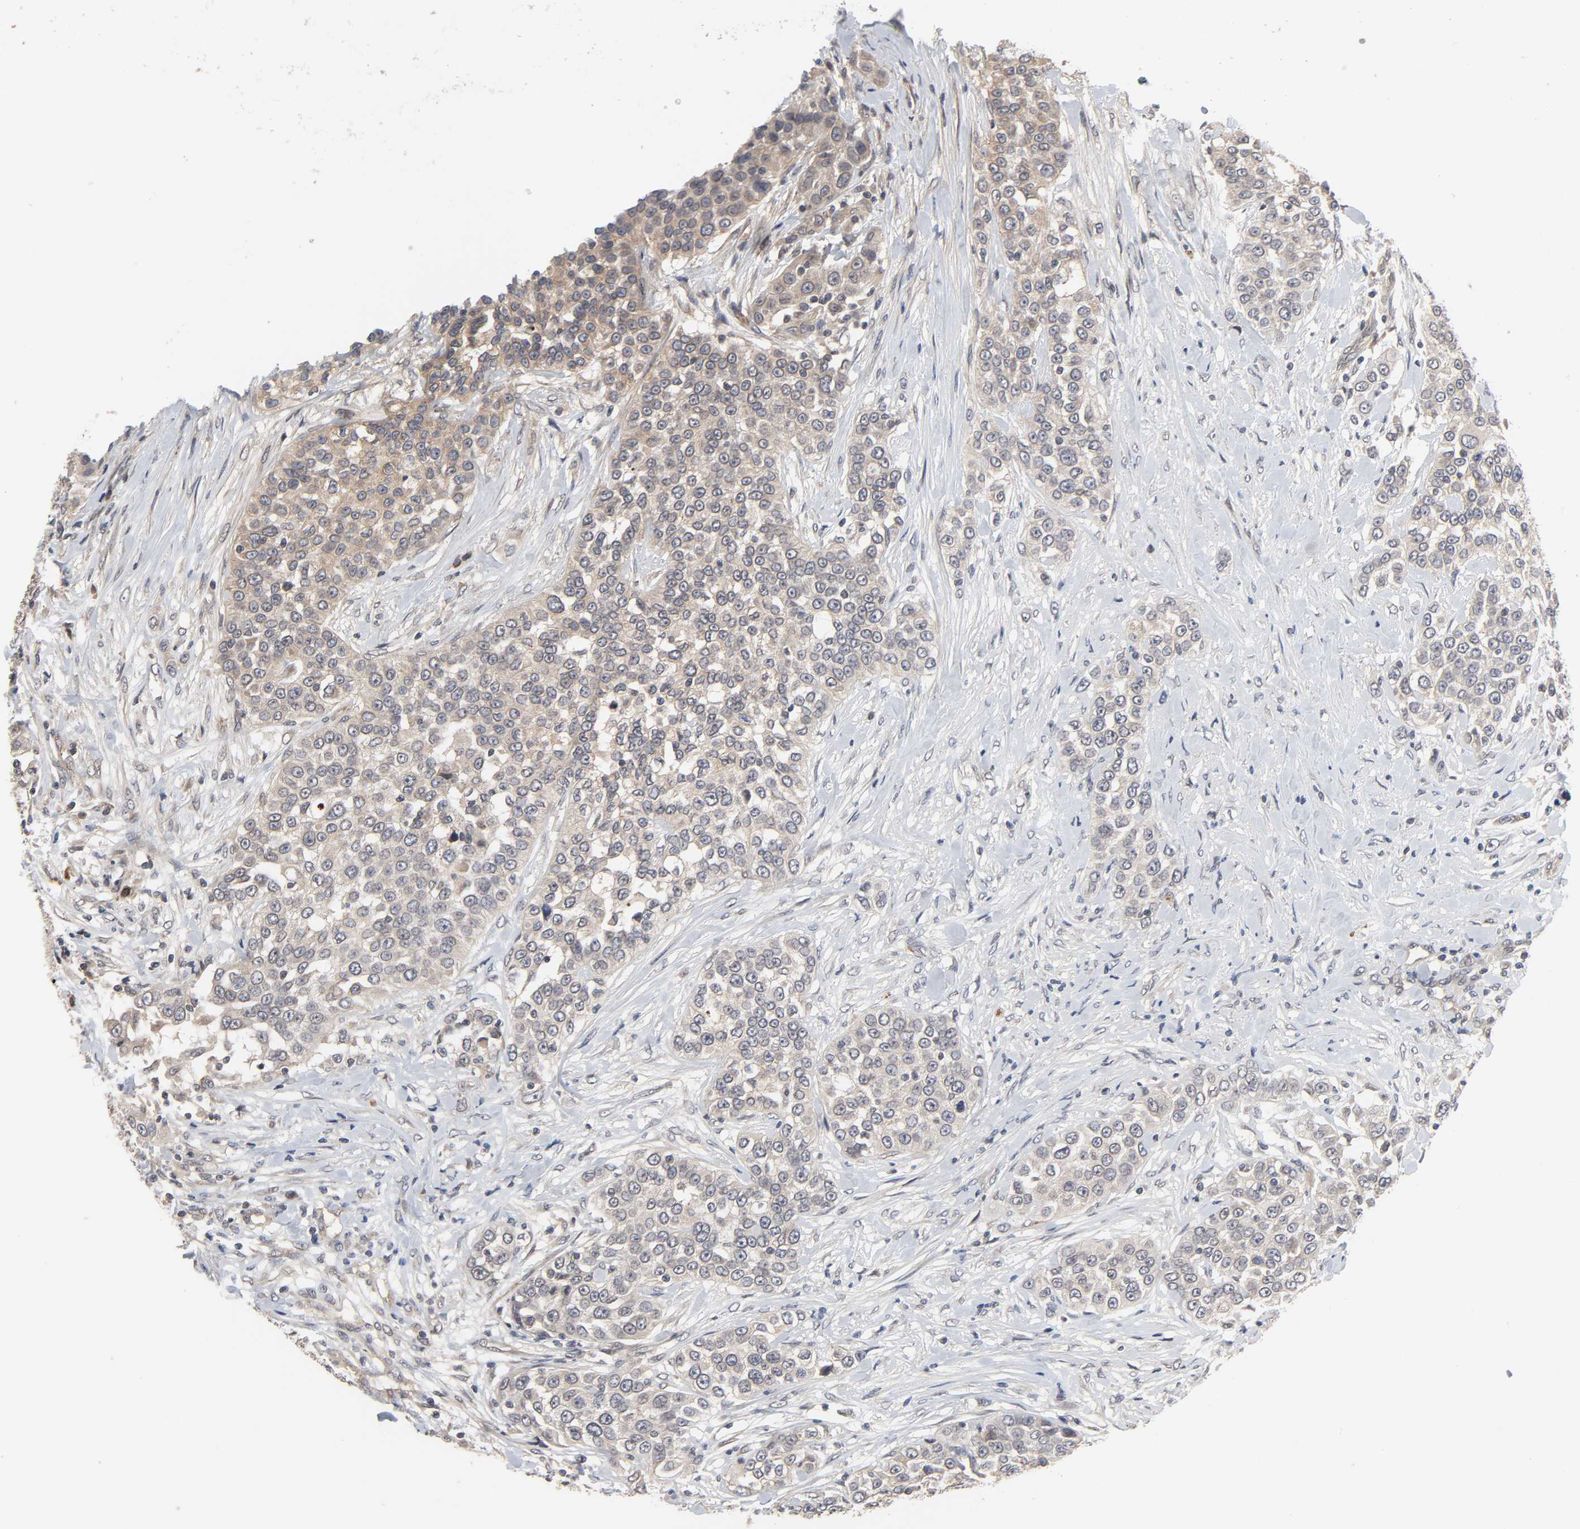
{"staining": {"intensity": "weak", "quantity": ">75%", "location": "cytoplasmic/membranous"}, "tissue": "urothelial cancer", "cell_type": "Tumor cells", "image_type": "cancer", "snomed": [{"axis": "morphology", "description": "Urothelial carcinoma, High grade"}, {"axis": "topography", "description": "Urinary bladder"}], "caption": "Protein expression by immunohistochemistry (IHC) shows weak cytoplasmic/membranous positivity in approximately >75% of tumor cells in high-grade urothelial carcinoma.", "gene": "CCDC175", "patient": {"sex": "female", "age": 80}}